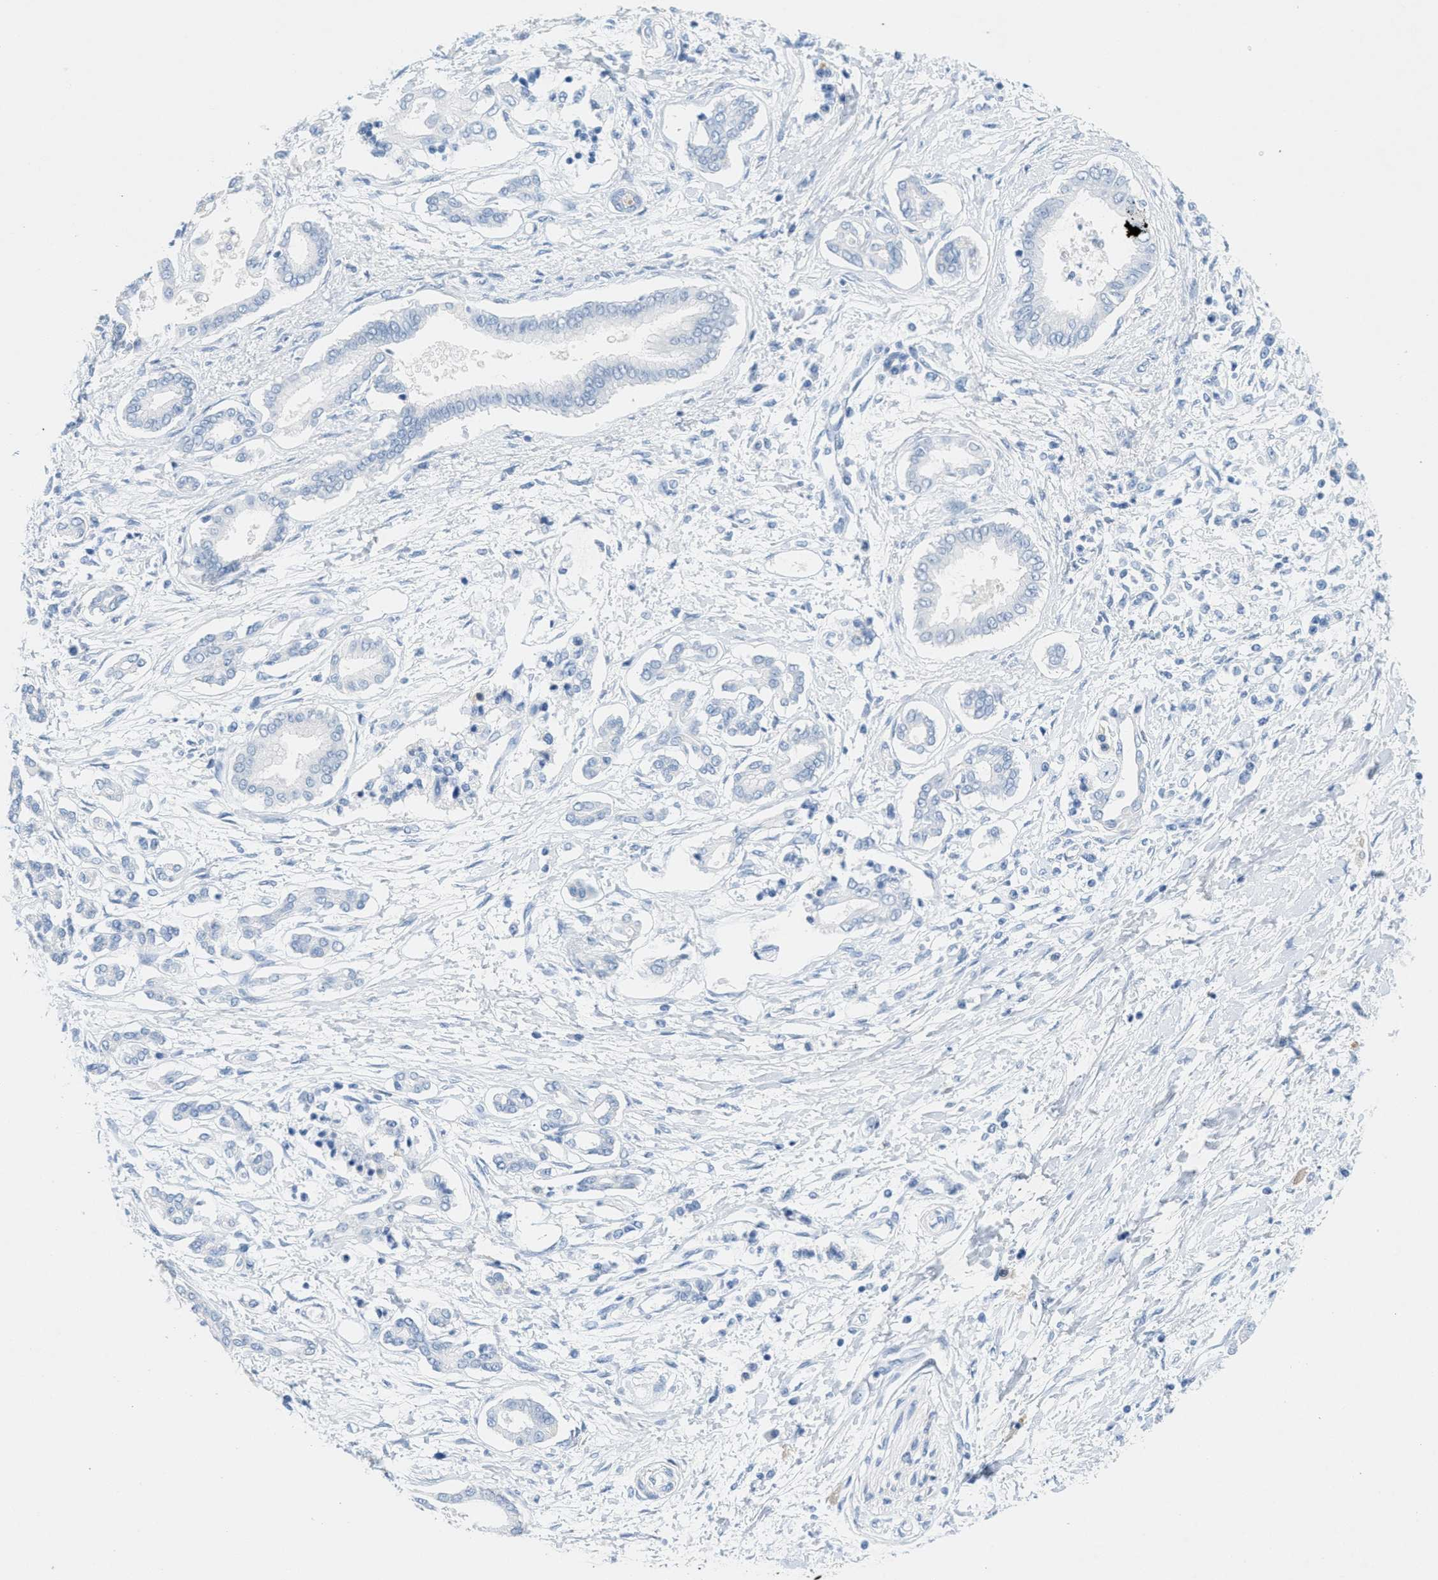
{"staining": {"intensity": "negative", "quantity": "none", "location": "none"}, "tissue": "pancreatic cancer", "cell_type": "Tumor cells", "image_type": "cancer", "snomed": [{"axis": "morphology", "description": "Adenocarcinoma, NOS"}, {"axis": "topography", "description": "Pancreas"}], "caption": "The immunohistochemistry image has no significant positivity in tumor cells of pancreatic adenocarcinoma tissue.", "gene": "GPM6A", "patient": {"sex": "male", "age": 56}}